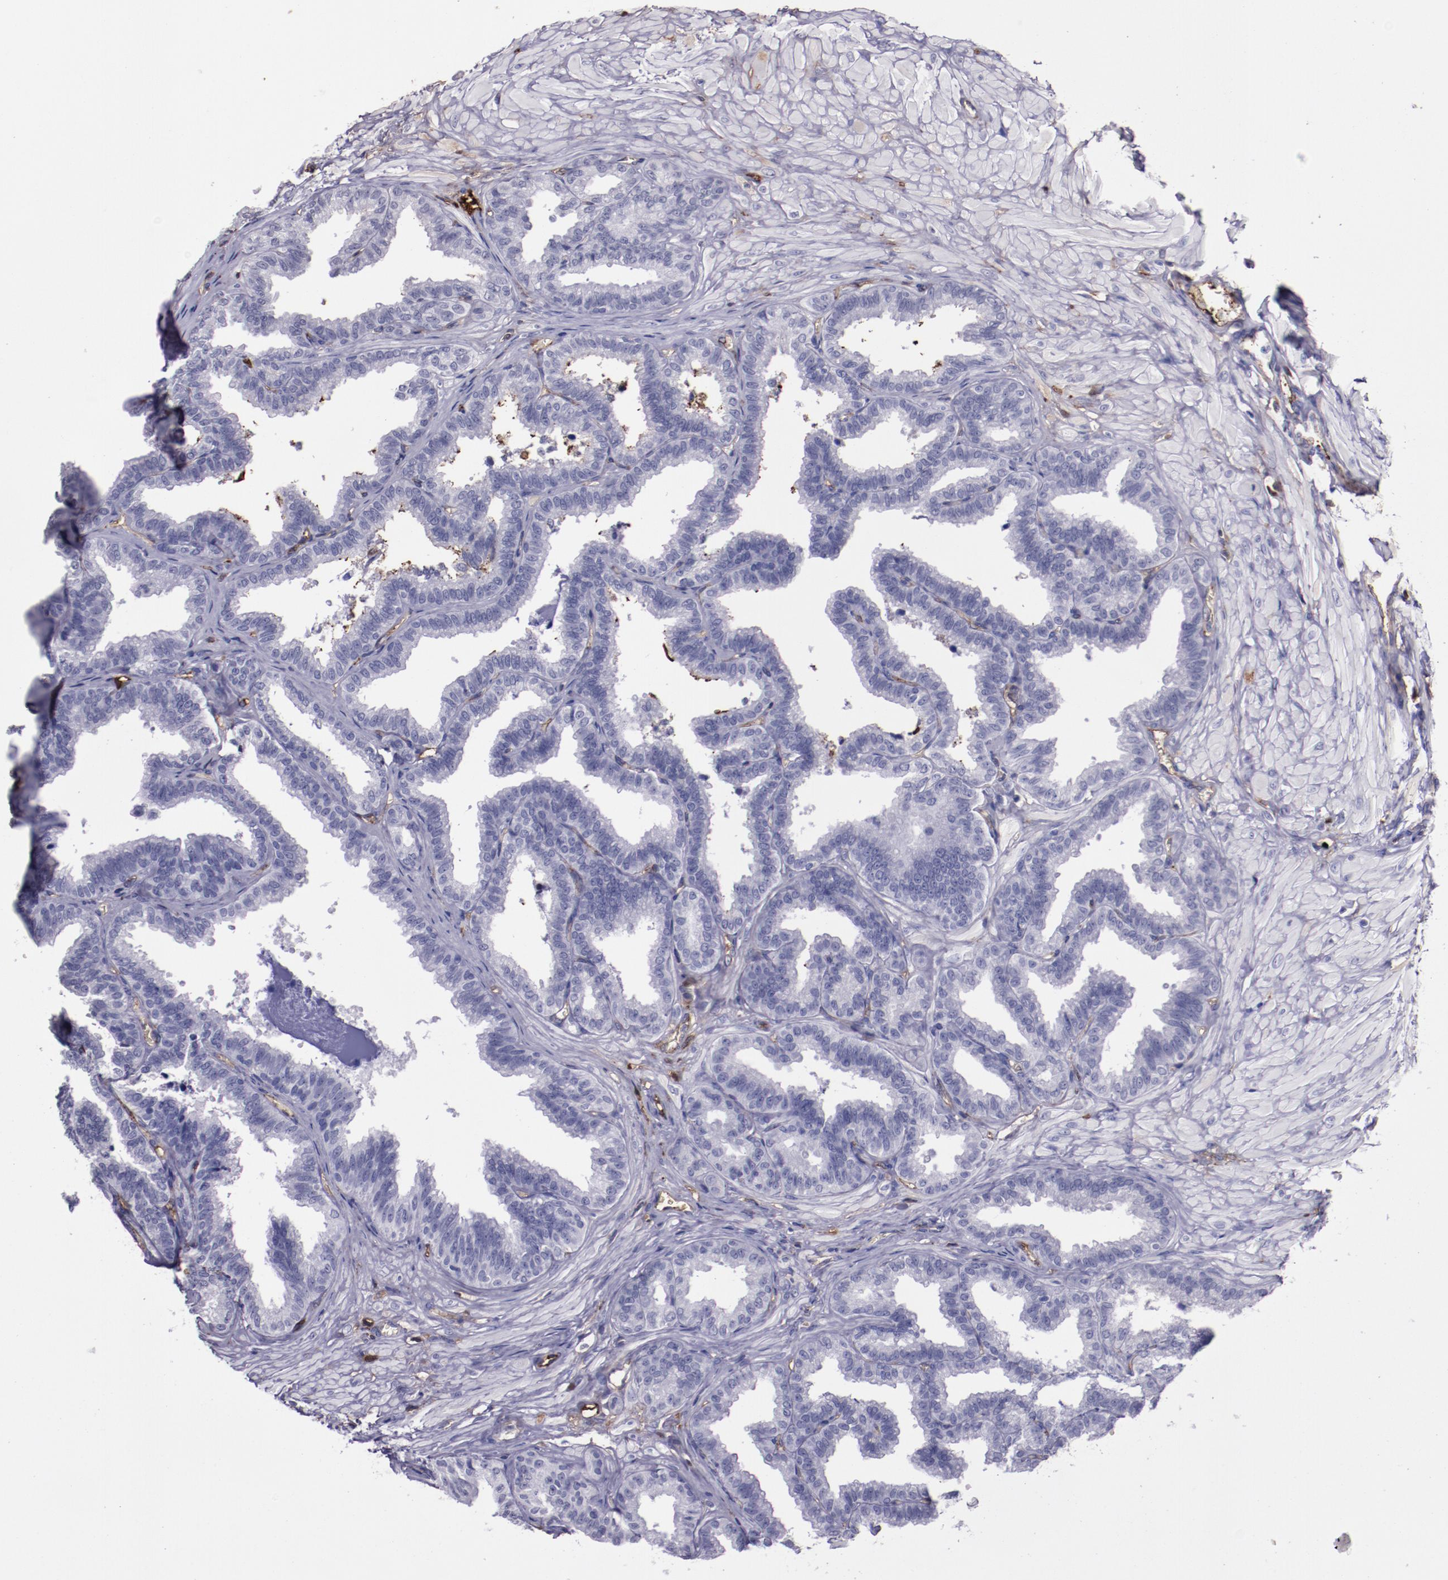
{"staining": {"intensity": "negative", "quantity": "none", "location": "none"}, "tissue": "seminal vesicle", "cell_type": "Glandular cells", "image_type": "normal", "snomed": [{"axis": "morphology", "description": "Normal tissue, NOS"}, {"axis": "topography", "description": "Seminal veicle"}], "caption": "A high-resolution photomicrograph shows immunohistochemistry staining of unremarkable seminal vesicle, which demonstrates no significant staining in glandular cells.", "gene": "A2M", "patient": {"sex": "male", "age": 26}}